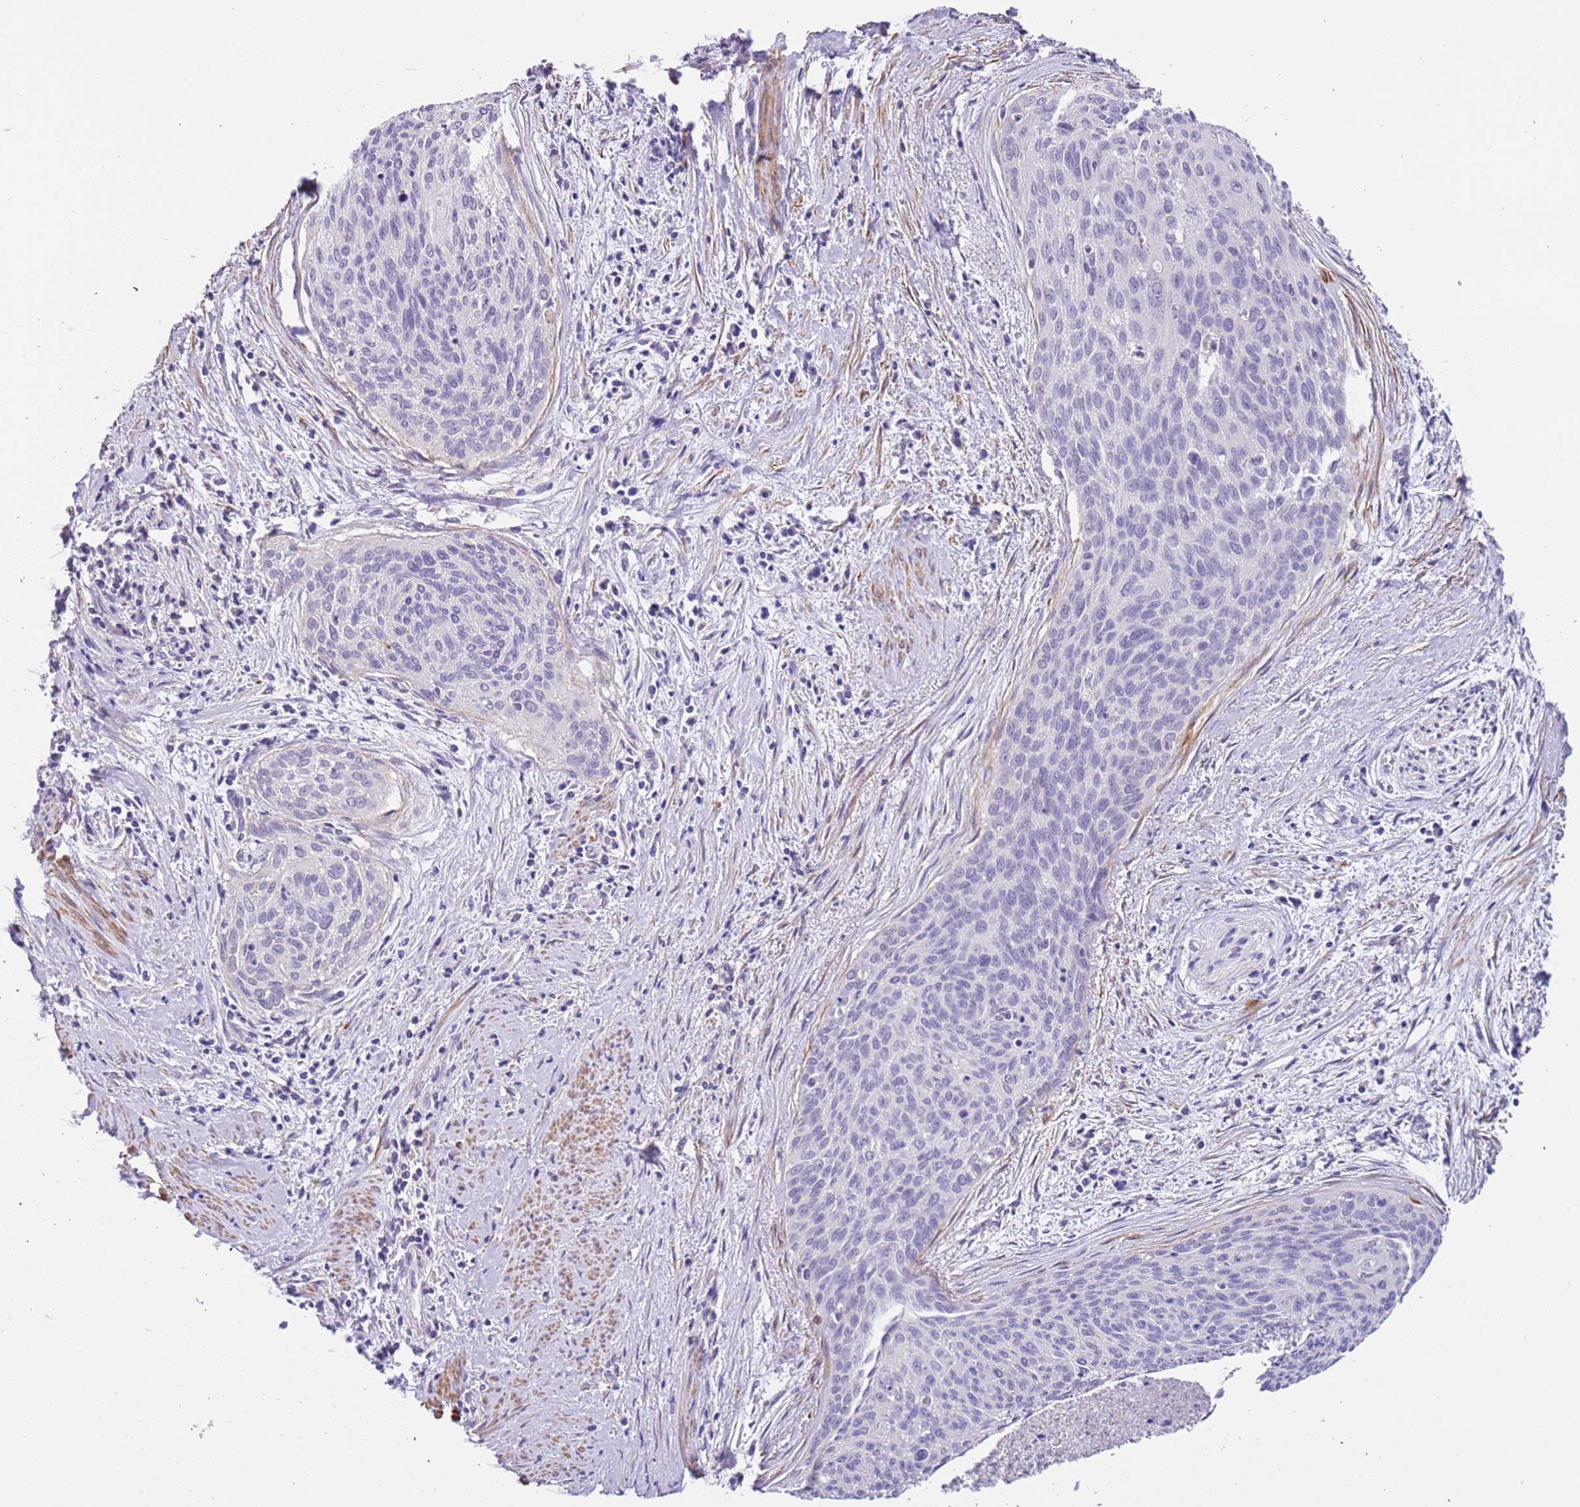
{"staining": {"intensity": "negative", "quantity": "none", "location": "none"}, "tissue": "cervical cancer", "cell_type": "Tumor cells", "image_type": "cancer", "snomed": [{"axis": "morphology", "description": "Squamous cell carcinoma, NOS"}, {"axis": "topography", "description": "Cervix"}], "caption": "Micrograph shows no significant protein positivity in tumor cells of cervical cancer. (Stains: DAB (3,3'-diaminobenzidine) immunohistochemistry (IHC) with hematoxylin counter stain, Microscopy: brightfield microscopy at high magnification).", "gene": "PCGF2", "patient": {"sex": "female", "age": 55}}